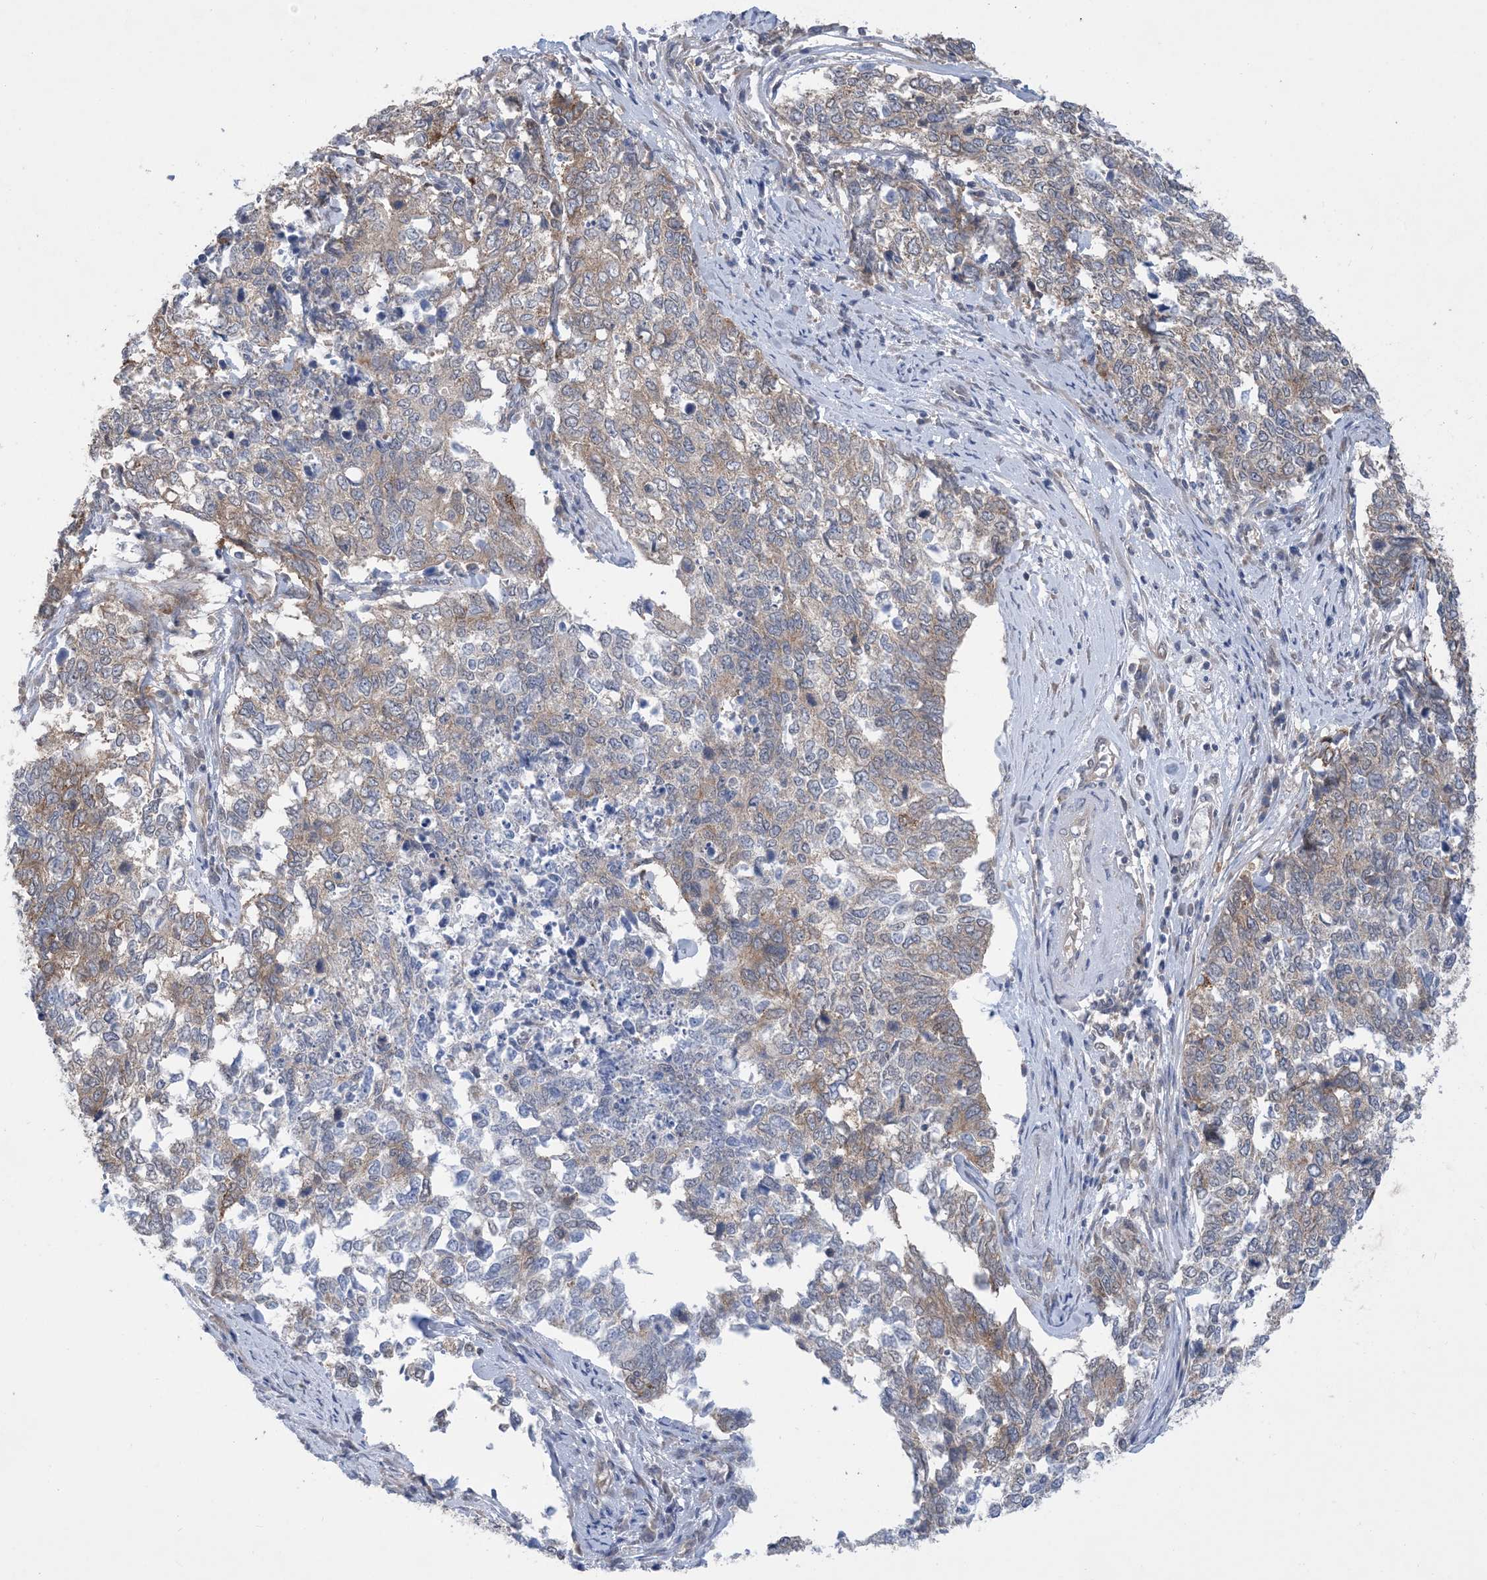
{"staining": {"intensity": "weak", "quantity": "<25%", "location": "cytoplasmic/membranous"}, "tissue": "cervical cancer", "cell_type": "Tumor cells", "image_type": "cancer", "snomed": [{"axis": "morphology", "description": "Squamous cell carcinoma, NOS"}, {"axis": "topography", "description": "Cervix"}], "caption": "A histopathology image of human squamous cell carcinoma (cervical) is negative for staining in tumor cells.", "gene": "EHBP1", "patient": {"sex": "female", "age": 63}}